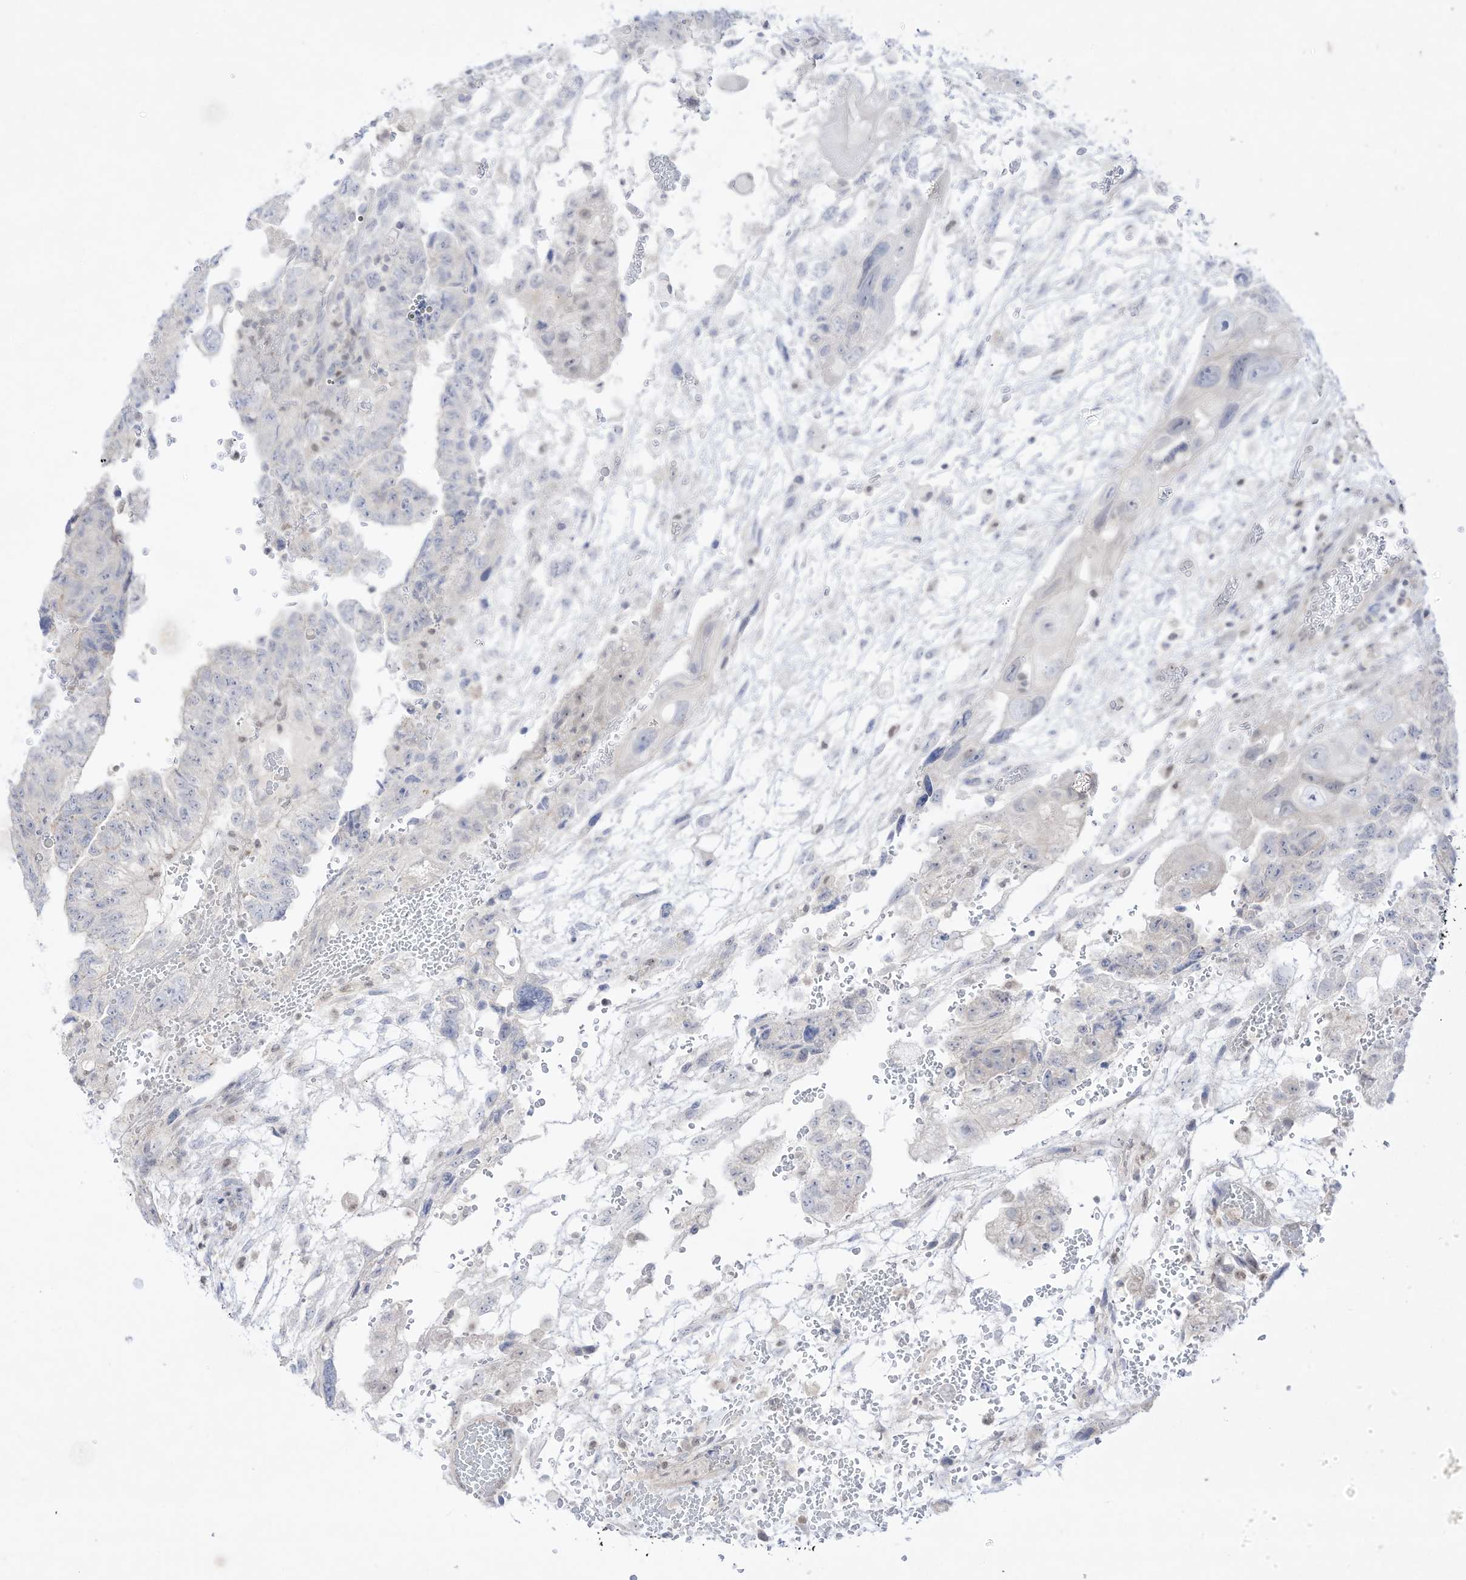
{"staining": {"intensity": "negative", "quantity": "none", "location": "none"}, "tissue": "testis cancer", "cell_type": "Tumor cells", "image_type": "cancer", "snomed": [{"axis": "morphology", "description": "Carcinoma, Embryonal, NOS"}, {"axis": "topography", "description": "Testis"}], "caption": "Immunohistochemical staining of testis embryonal carcinoma exhibits no significant positivity in tumor cells.", "gene": "DMKN", "patient": {"sex": "male", "age": 36}}